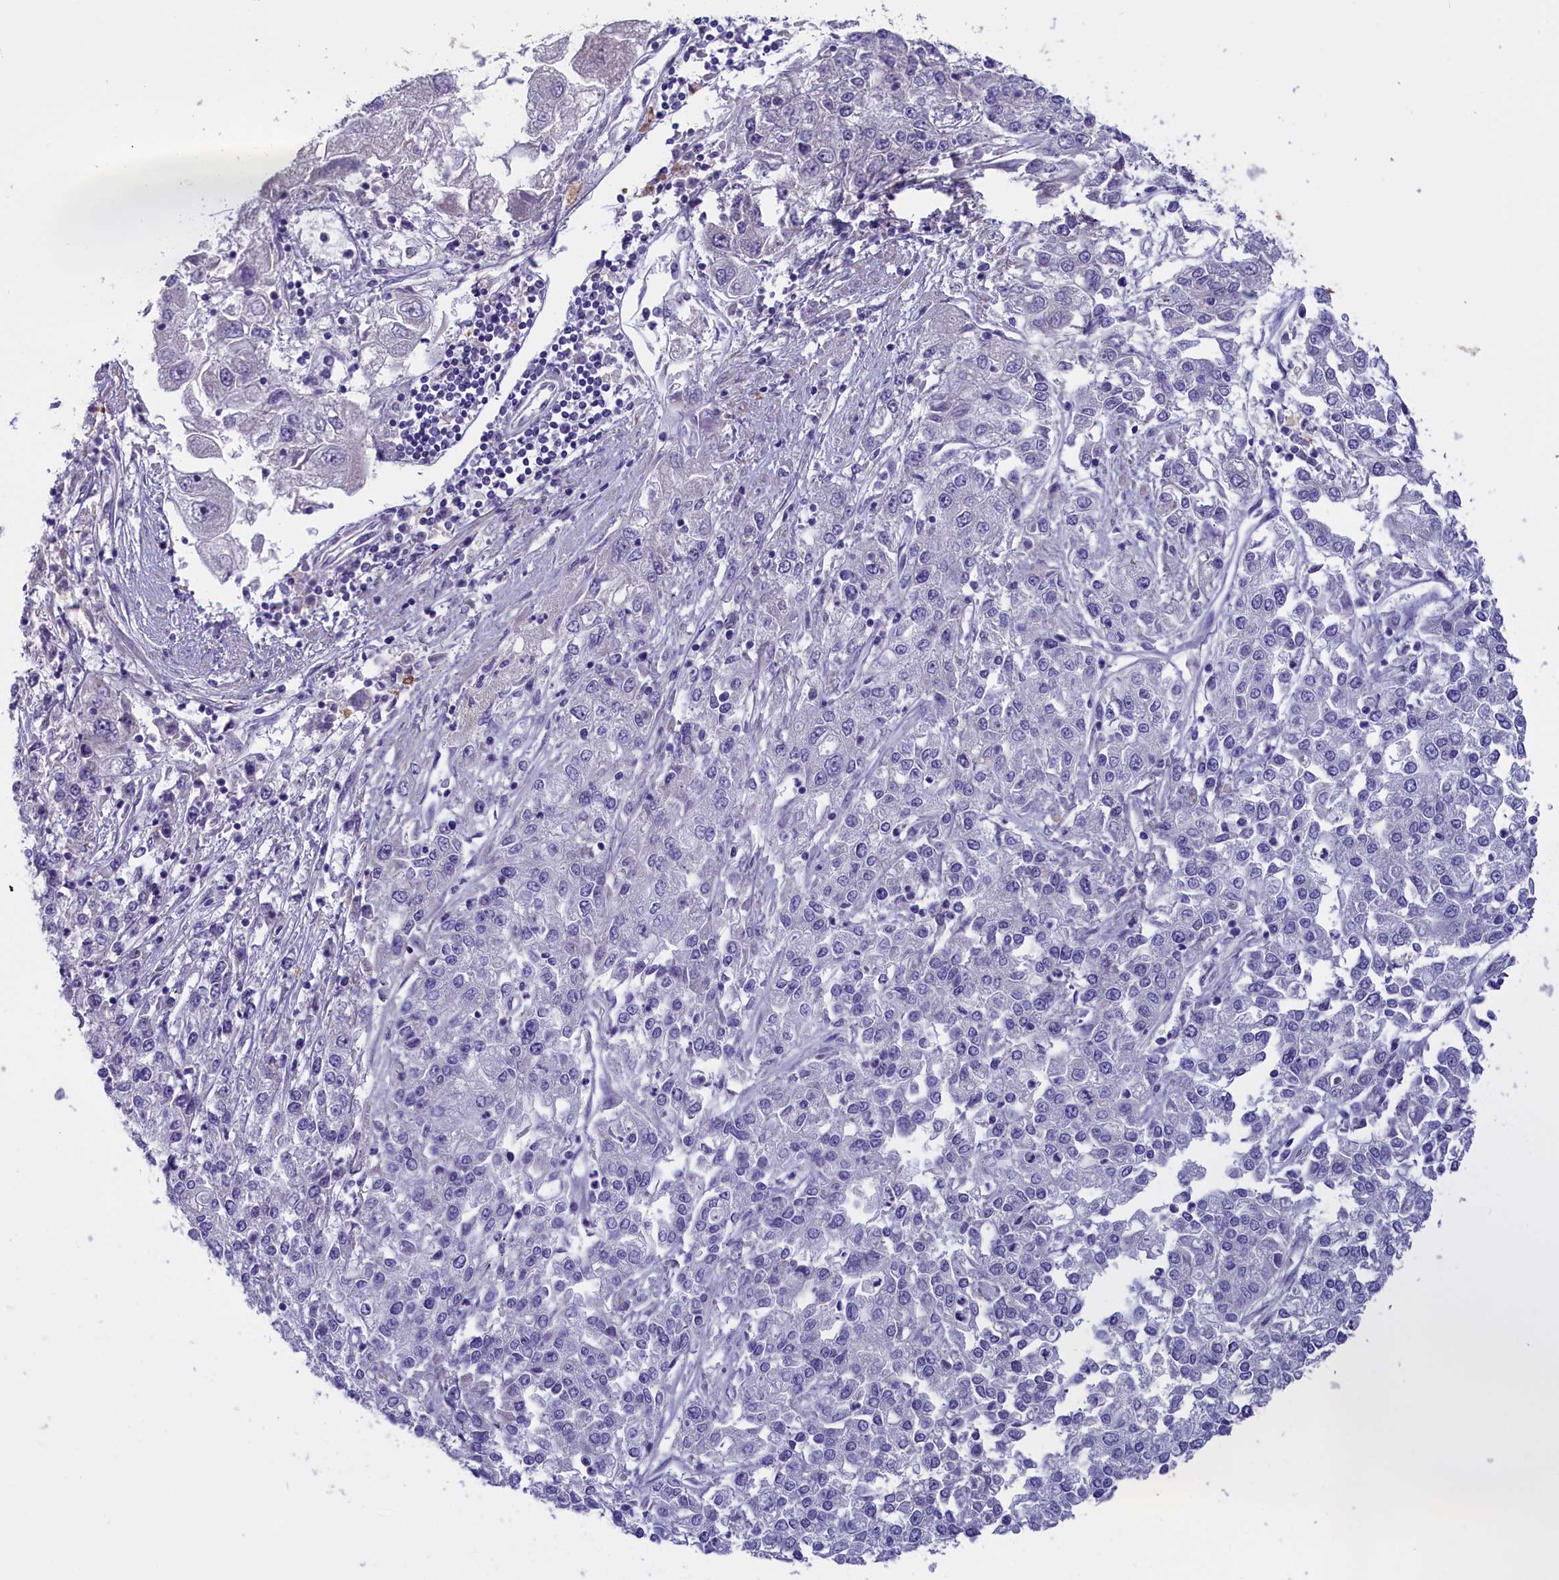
{"staining": {"intensity": "negative", "quantity": "none", "location": "none"}, "tissue": "endometrial cancer", "cell_type": "Tumor cells", "image_type": "cancer", "snomed": [{"axis": "morphology", "description": "Adenocarcinoma, NOS"}, {"axis": "topography", "description": "Endometrium"}], "caption": "Immunohistochemical staining of endometrial adenocarcinoma displays no significant staining in tumor cells.", "gene": "ENPP6", "patient": {"sex": "female", "age": 49}}